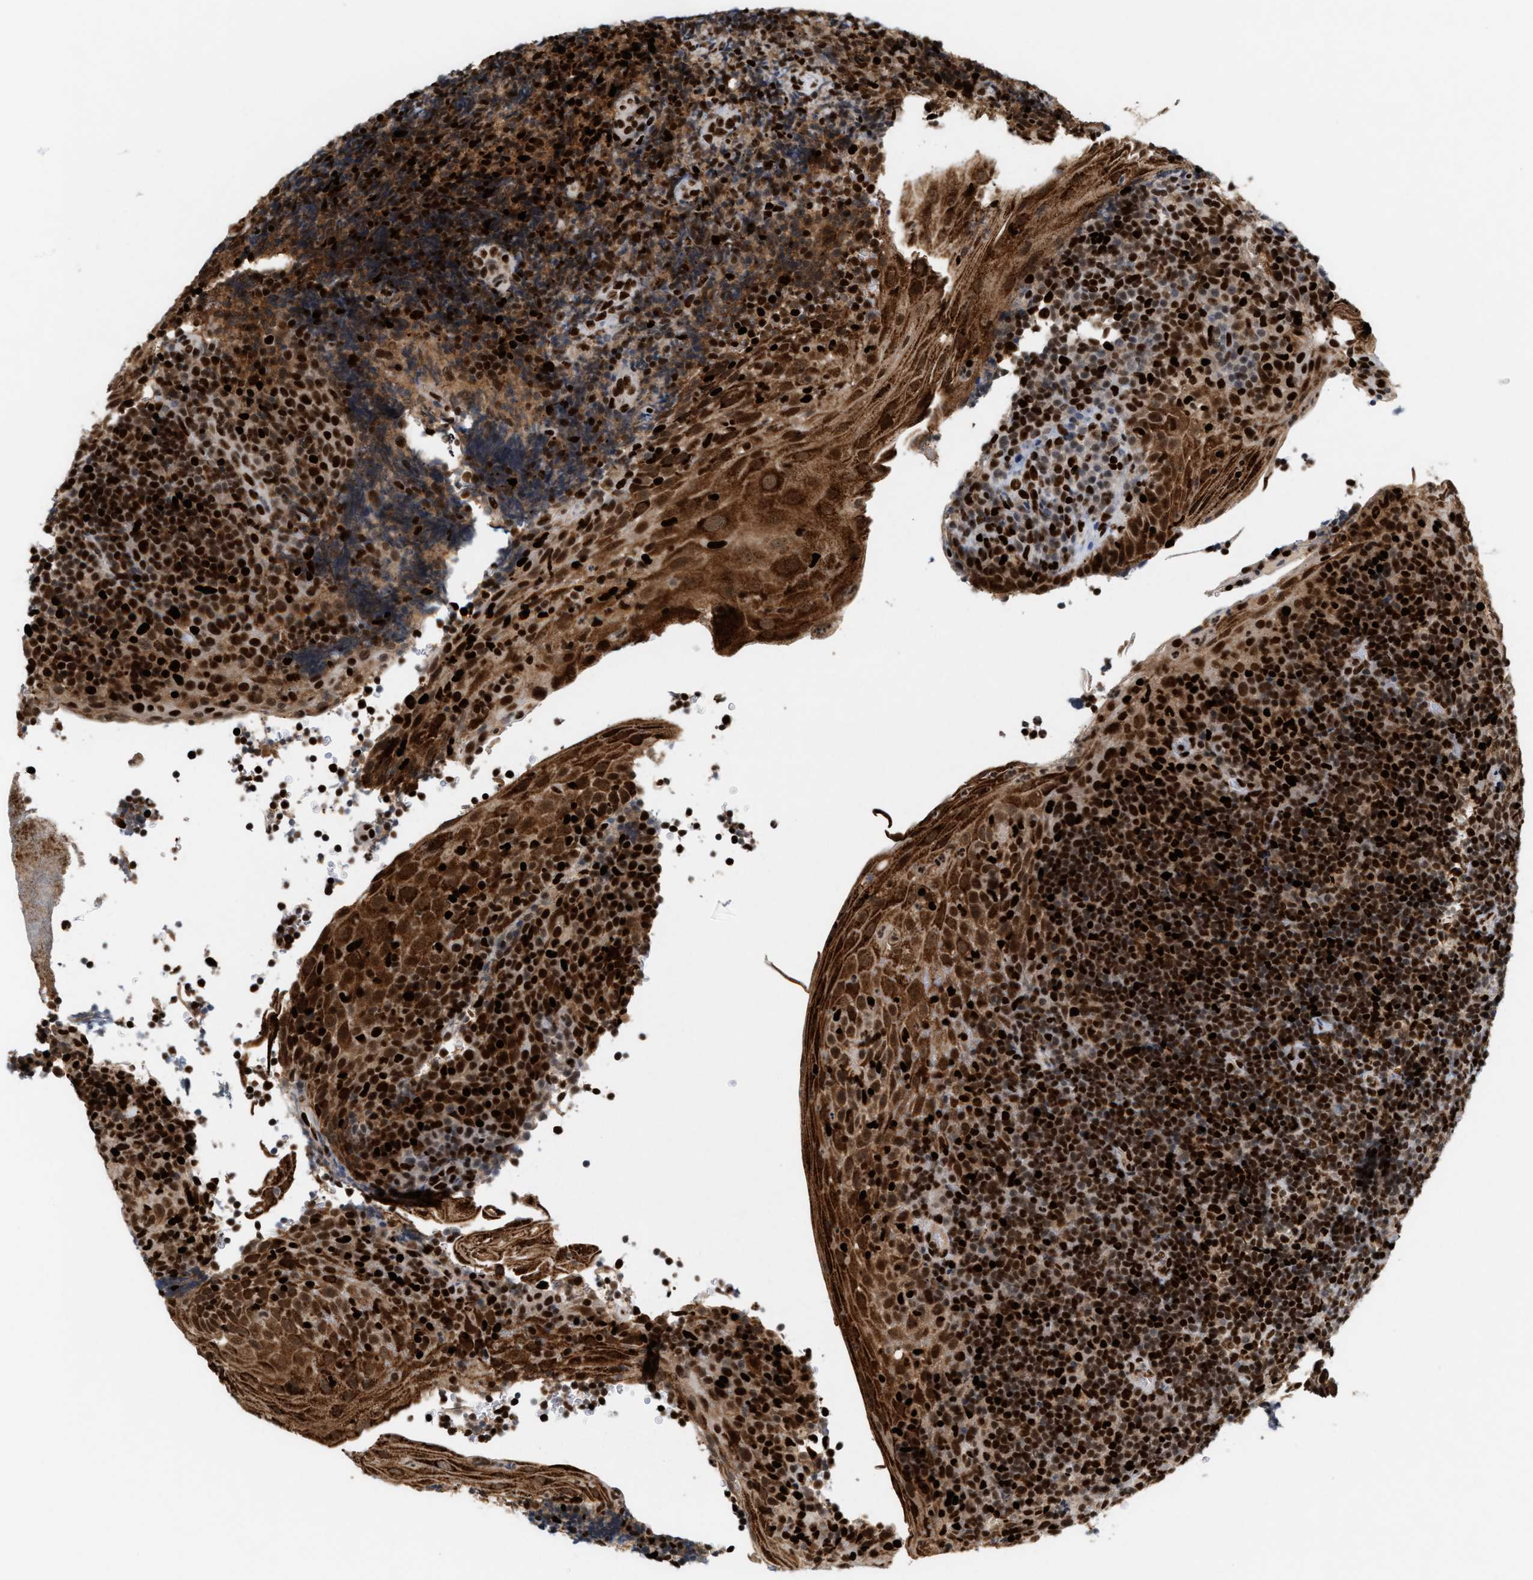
{"staining": {"intensity": "strong", "quantity": ">75%", "location": "nuclear"}, "tissue": "tonsil", "cell_type": "Germinal center cells", "image_type": "normal", "snomed": [{"axis": "morphology", "description": "Normal tissue, NOS"}, {"axis": "topography", "description": "Tonsil"}], "caption": "Approximately >75% of germinal center cells in benign human tonsil exhibit strong nuclear protein expression as visualized by brown immunohistochemical staining.", "gene": "C17orf49", "patient": {"sex": "male", "age": 37}}